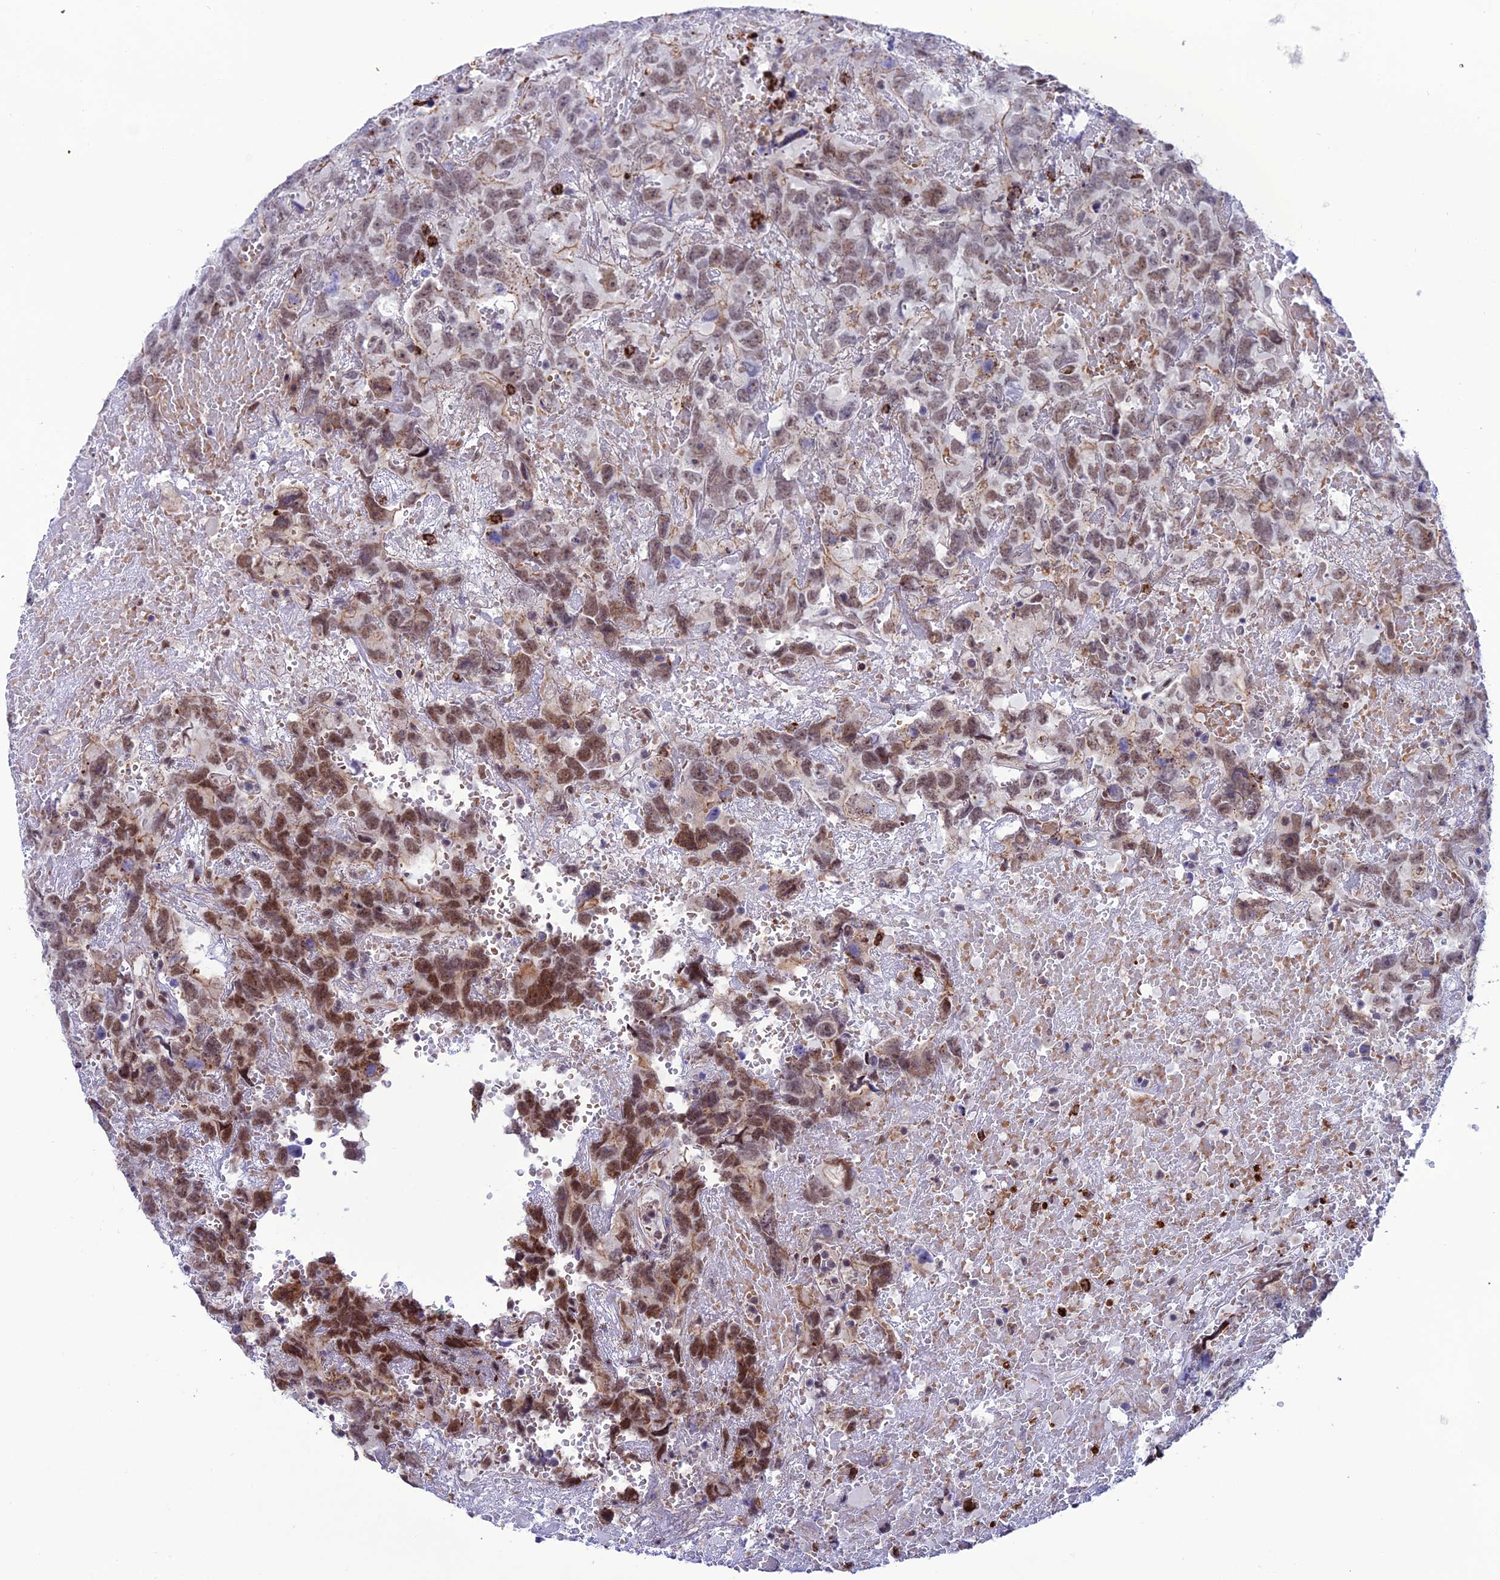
{"staining": {"intensity": "moderate", "quantity": "25%-75%", "location": "nuclear"}, "tissue": "testis cancer", "cell_type": "Tumor cells", "image_type": "cancer", "snomed": [{"axis": "morphology", "description": "Carcinoma, Embryonal, NOS"}, {"axis": "topography", "description": "Testis"}], "caption": "High-power microscopy captured an immunohistochemistry photomicrograph of embryonal carcinoma (testis), revealing moderate nuclear positivity in approximately 25%-75% of tumor cells.", "gene": "COL6A6", "patient": {"sex": "male", "age": 45}}